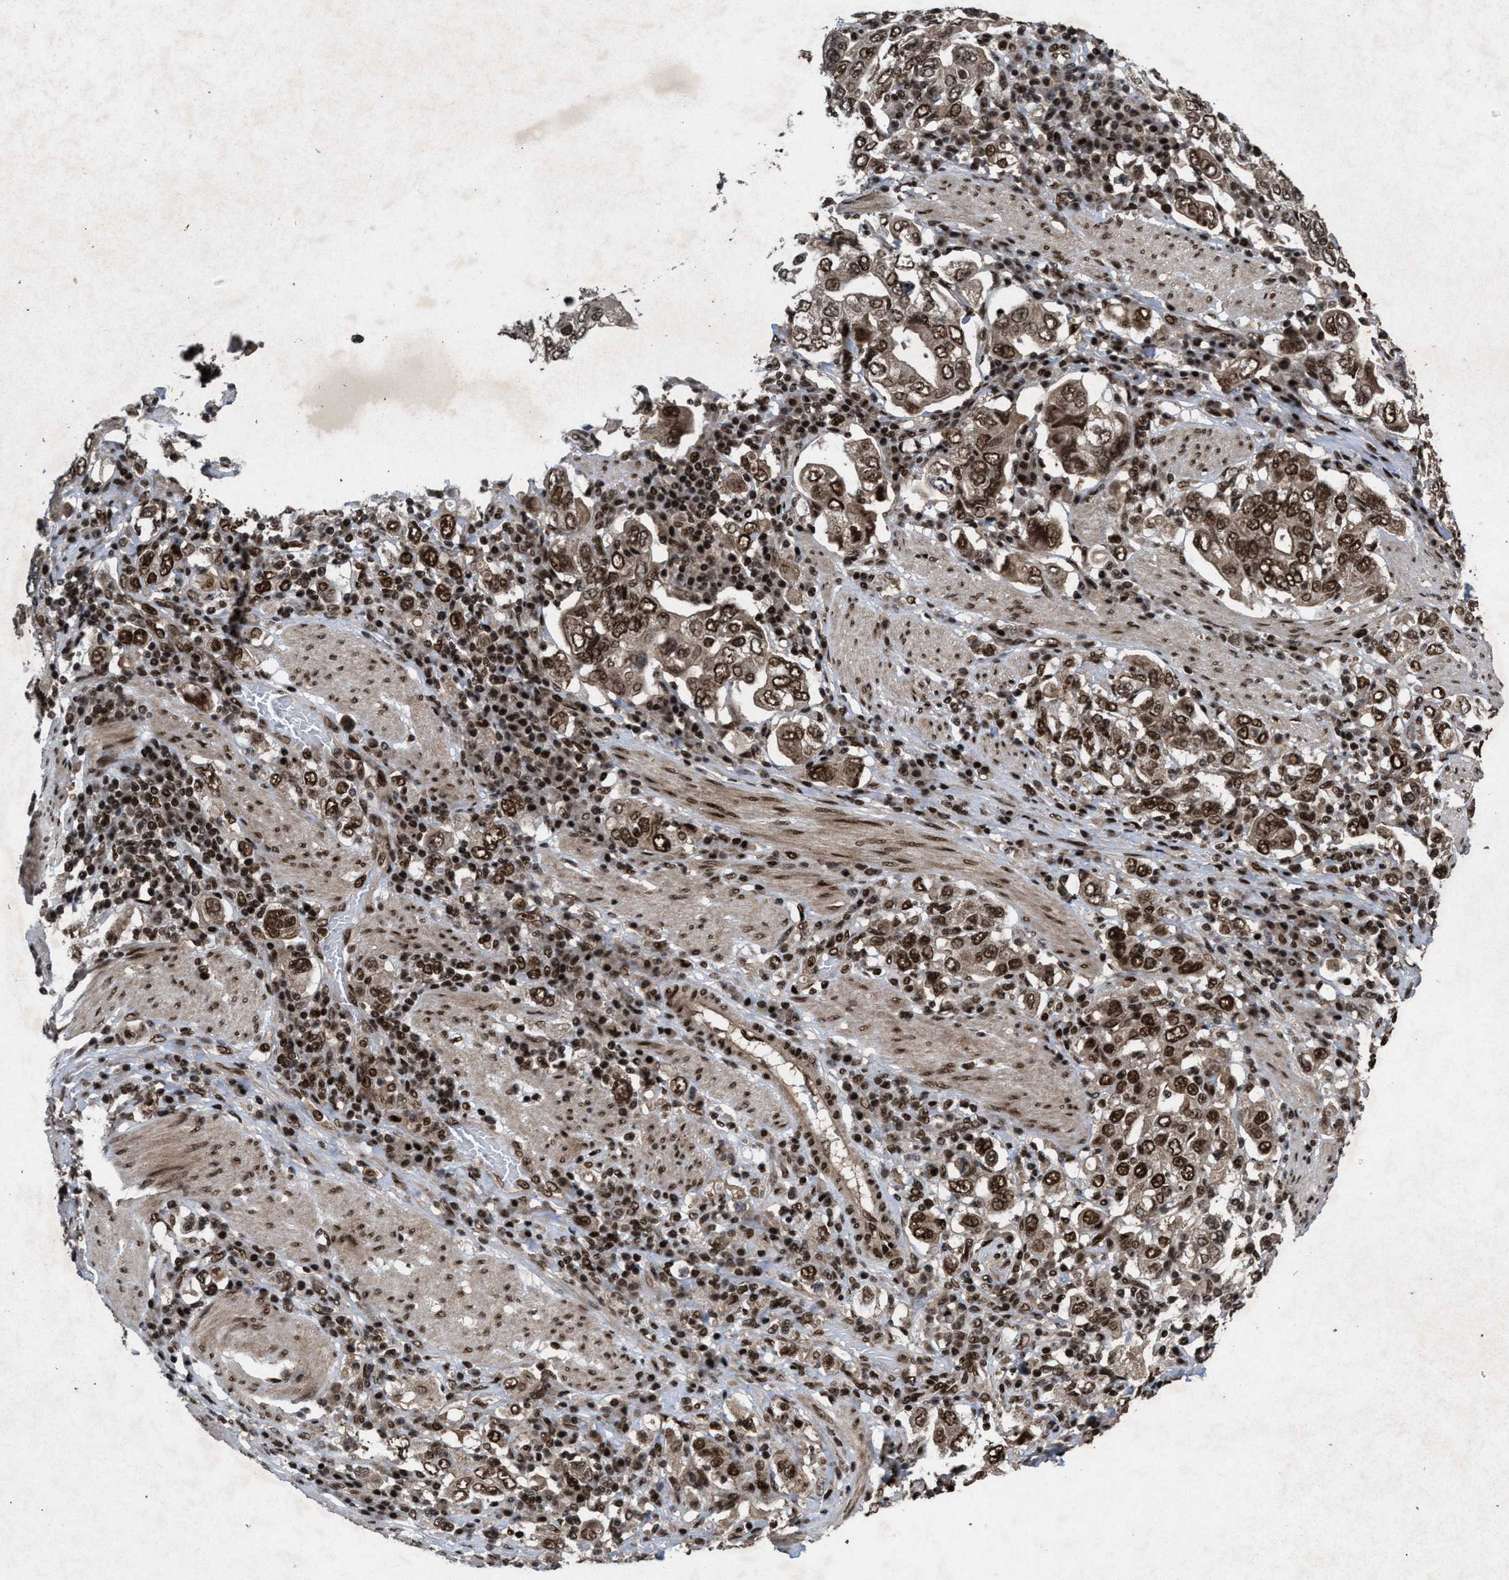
{"staining": {"intensity": "moderate", "quantity": ">75%", "location": "nuclear"}, "tissue": "stomach cancer", "cell_type": "Tumor cells", "image_type": "cancer", "snomed": [{"axis": "morphology", "description": "Adenocarcinoma, NOS"}, {"axis": "topography", "description": "Stomach, upper"}], "caption": "This histopathology image exhibits immunohistochemistry staining of human stomach adenocarcinoma, with medium moderate nuclear staining in about >75% of tumor cells.", "gene": "WIZ", "patient": {"sex": "male", "age": 62}}